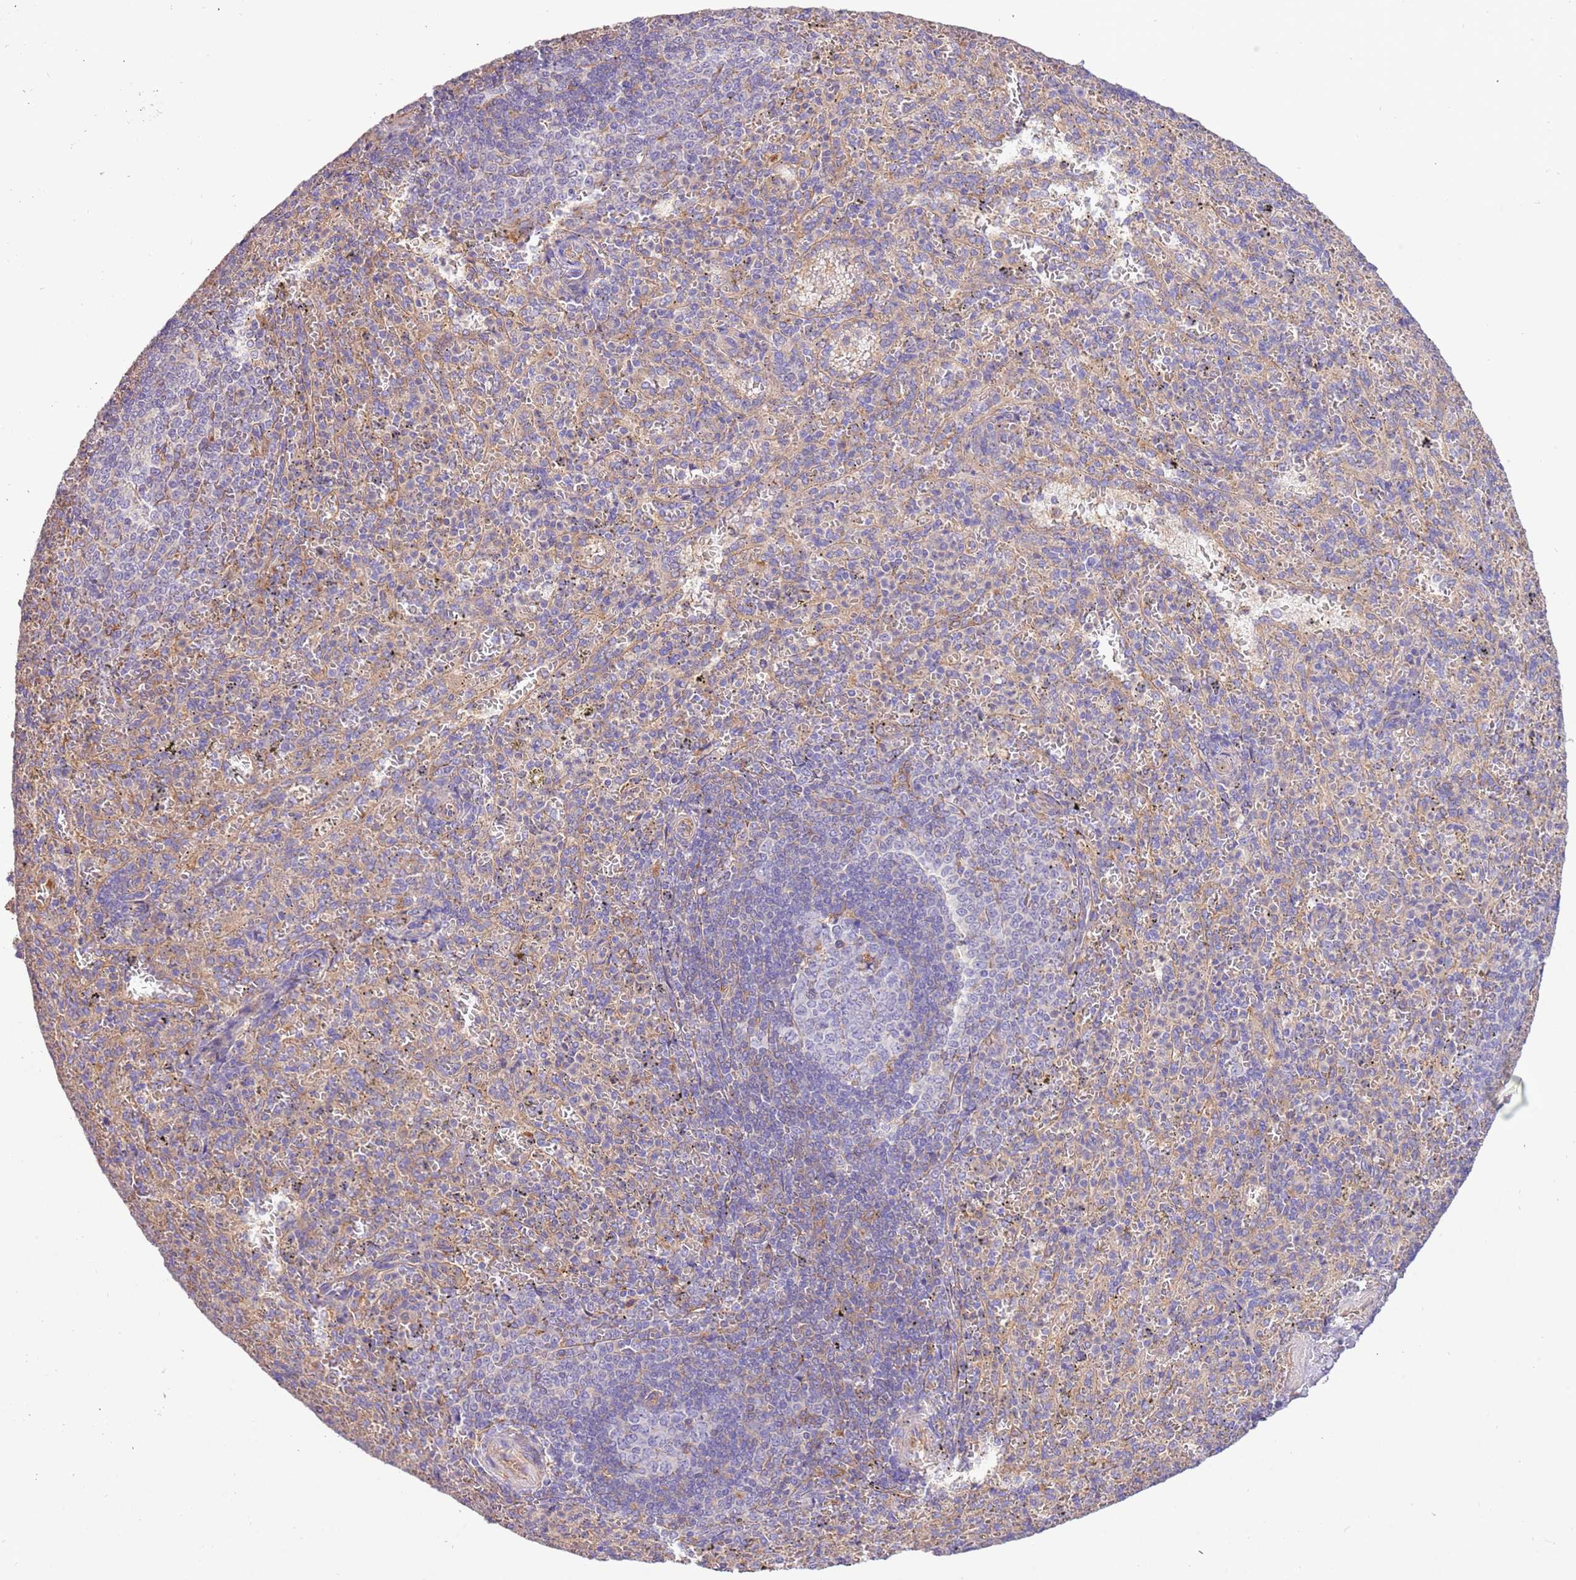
{"staining": {"intensity": "negative", "quantity": "none", "location": "none"}, "tissue": "spleen", "cell_type": "Cells in red pulp", "image_type": "normal", "snomed": [{"axis": "morphology", "description": "Normal tissue, NOS"}, {"axis": "topography", "description": "Spleen"}], "caption": "The photomicrograph shows no significant positivity in cells in red pulp of spleen.", "gene": "NAALADL1", "patient": {"sex": "female", "age": 21}}